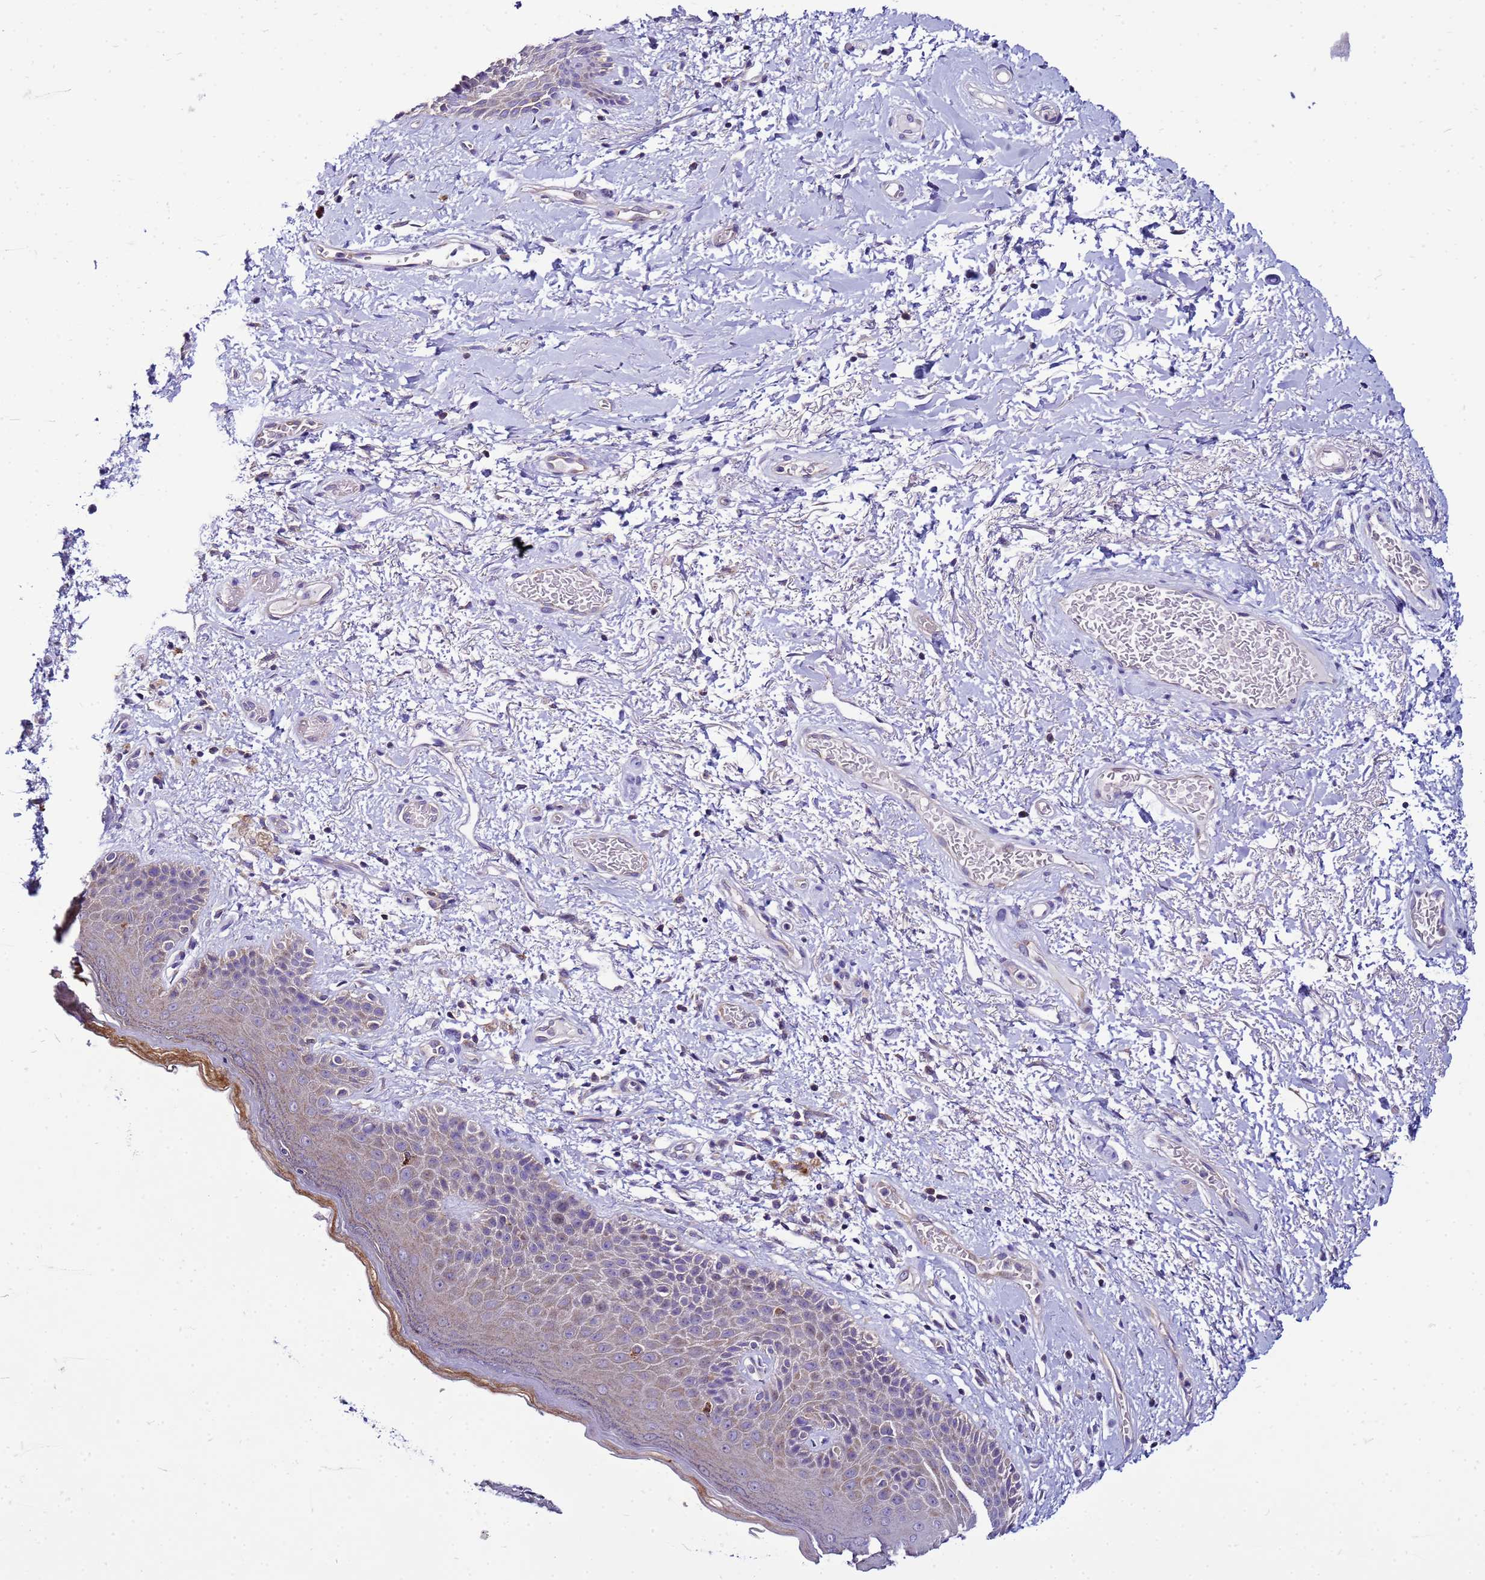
{"staining": {"intensity": "weak", "quantity": ">75%", "location": "cytoplasmic/membranous"}, "tissue": "skin", "cell_type": "Epidermal cells", "image_type": "normal", "snomed": [{"axis": "morphology", "description": "Normal tissue, NOS"}, {"axis": "topography", "description": "Anal"}], "caption": "Protein expression analysis of benign skin shows weak cytoplasmic/membranous positivity in approximately >75% of epidermal cells. (IHC, brightfield microscopy, high magnification).", "gene": "PKD1", "patient": {"sex": "female", "age": 46}}